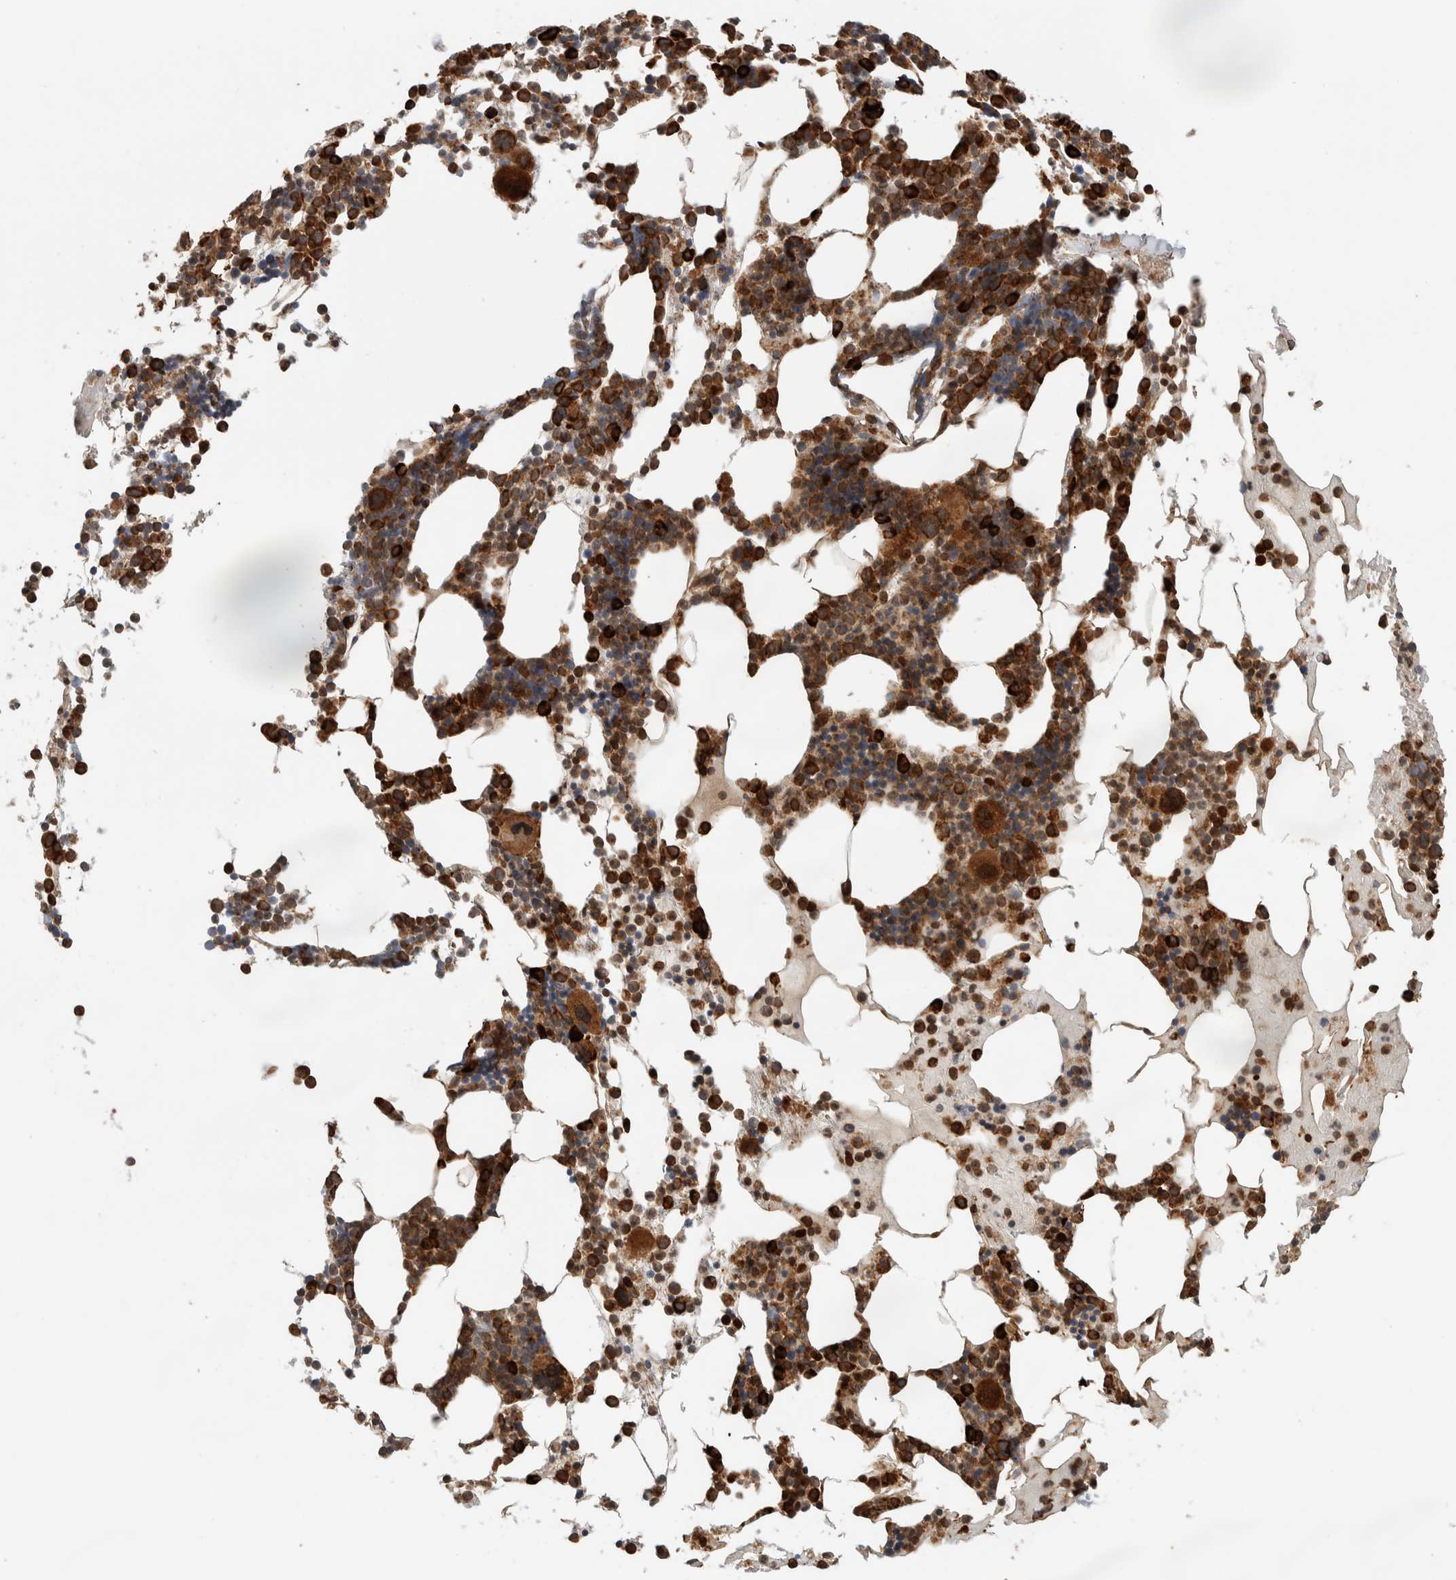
{"staining": {"intensity": "strong", "quantity": ">75%", "location": "cytoplasmic/membranous"}, "tissue": "bone marrow", "cell_type": "Hematopoietic cells", "image_type": "normal", "snomed": [{"axis": "morphology", "description": "Normal tissue, NOS"}, {"axis": "morphology", "description": "Inflammation, NOS"}, {"axis": "topography", "description": "Bone marrow"}], "caption": "A high amount of strong cytoplasmic/membranous expression is seen in about >75% of hematopoietic cells in benign bone marrow.", "gene": "CNTROB", "patient": {"sex": "male", "age": 68}}